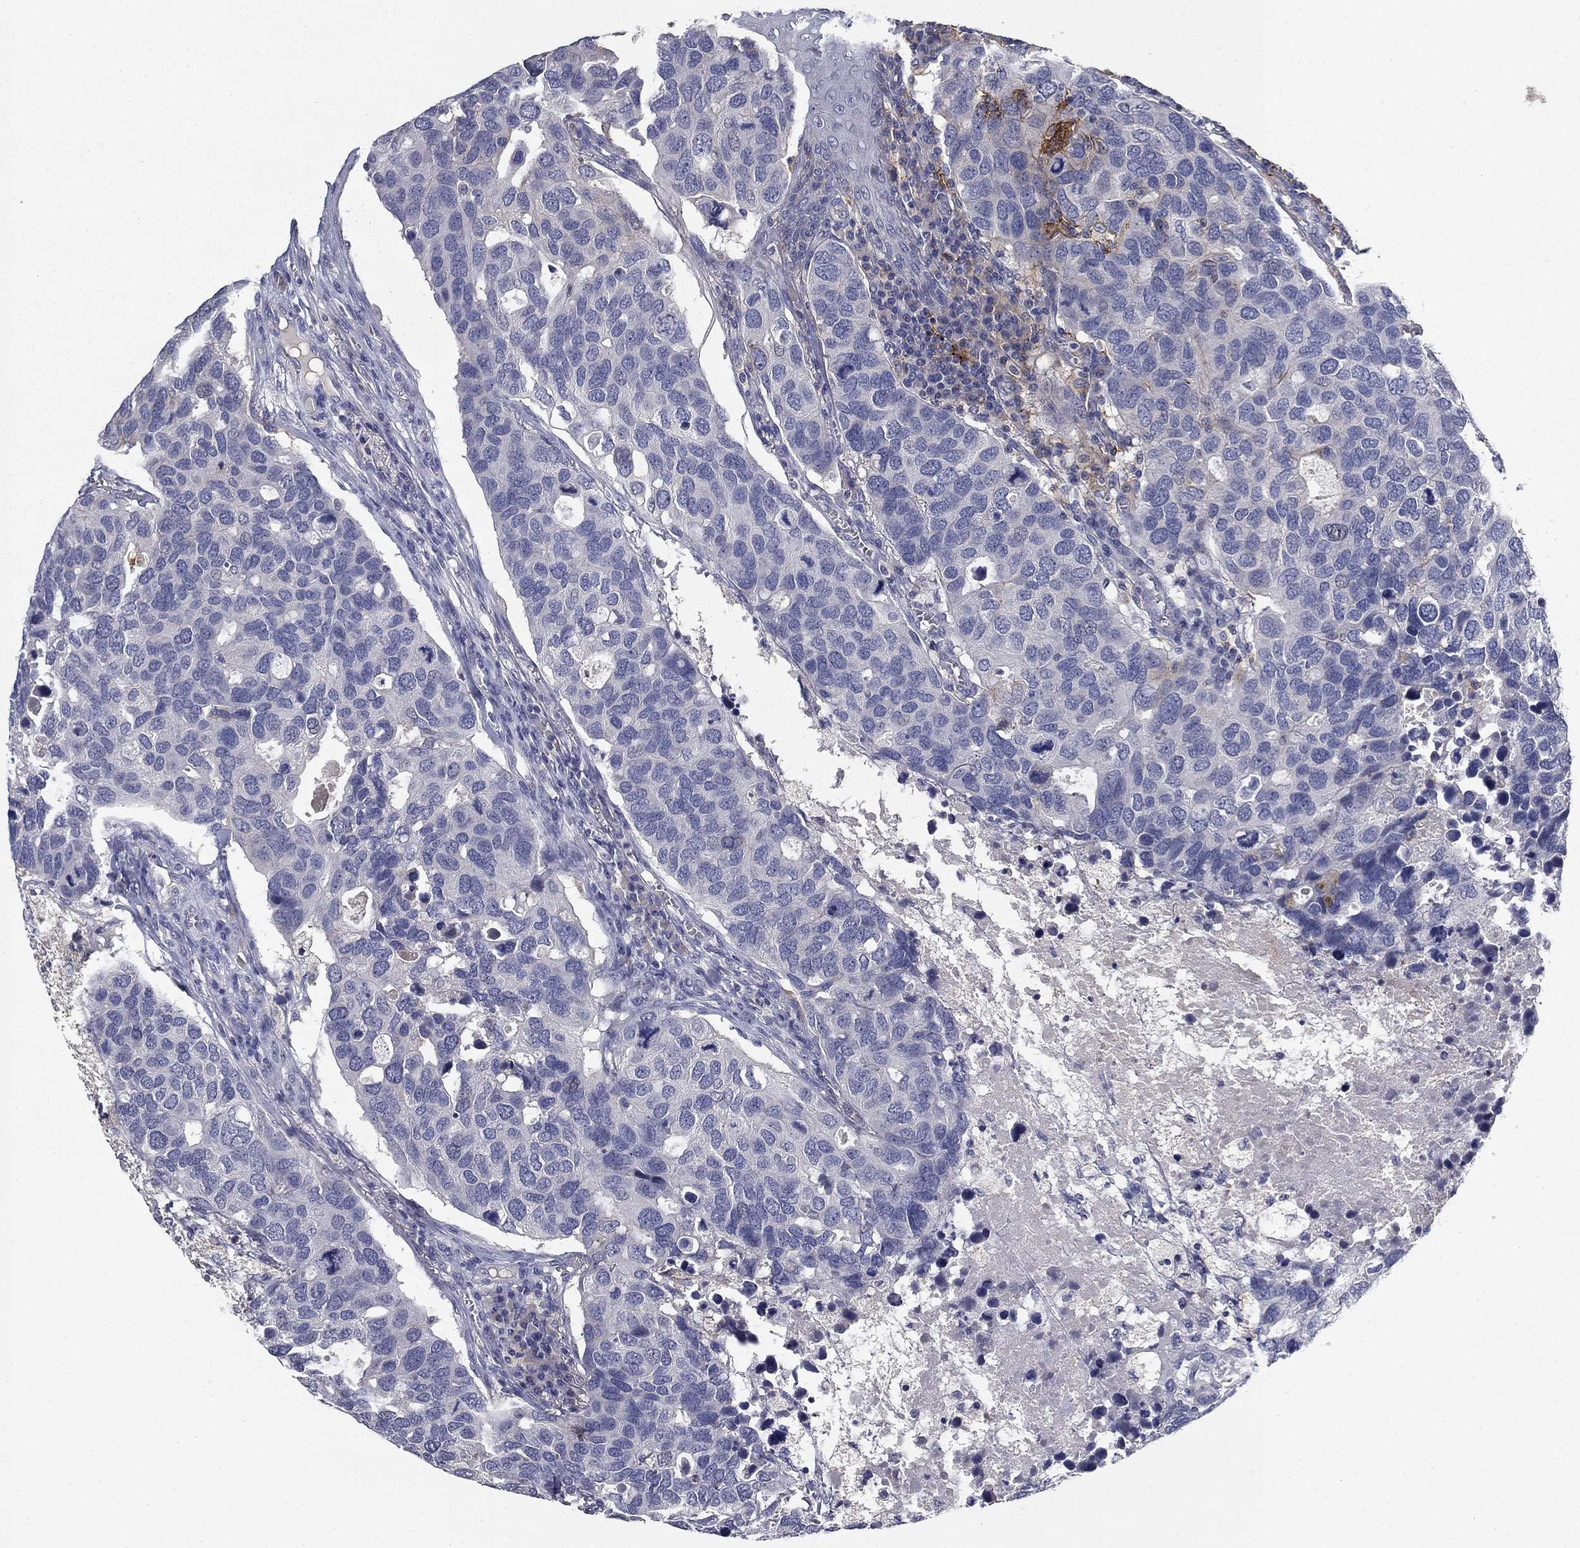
{"staining": {"intensity": "negative", "quantity": "none", "location": "none"}, "tissue": "breast cancer", "cell_type": "Tumor cells", "image_type": "cancer", "snomed": [{"axis": "morphology", "description": "Duct carcinoma"}, {"axis": "topography", "description": "Breast"}], "caption": "Immunohistochemical staining of human breast cancer displays no significant expression in tumor cells. (Stains: DAB immunohistochemistry (IHC) with hematoxylin counter stain, Microscopy: brightfield microscopy at high magnification).", "gene": "CD274", "patient": {"sex": "female", "age": 83}}